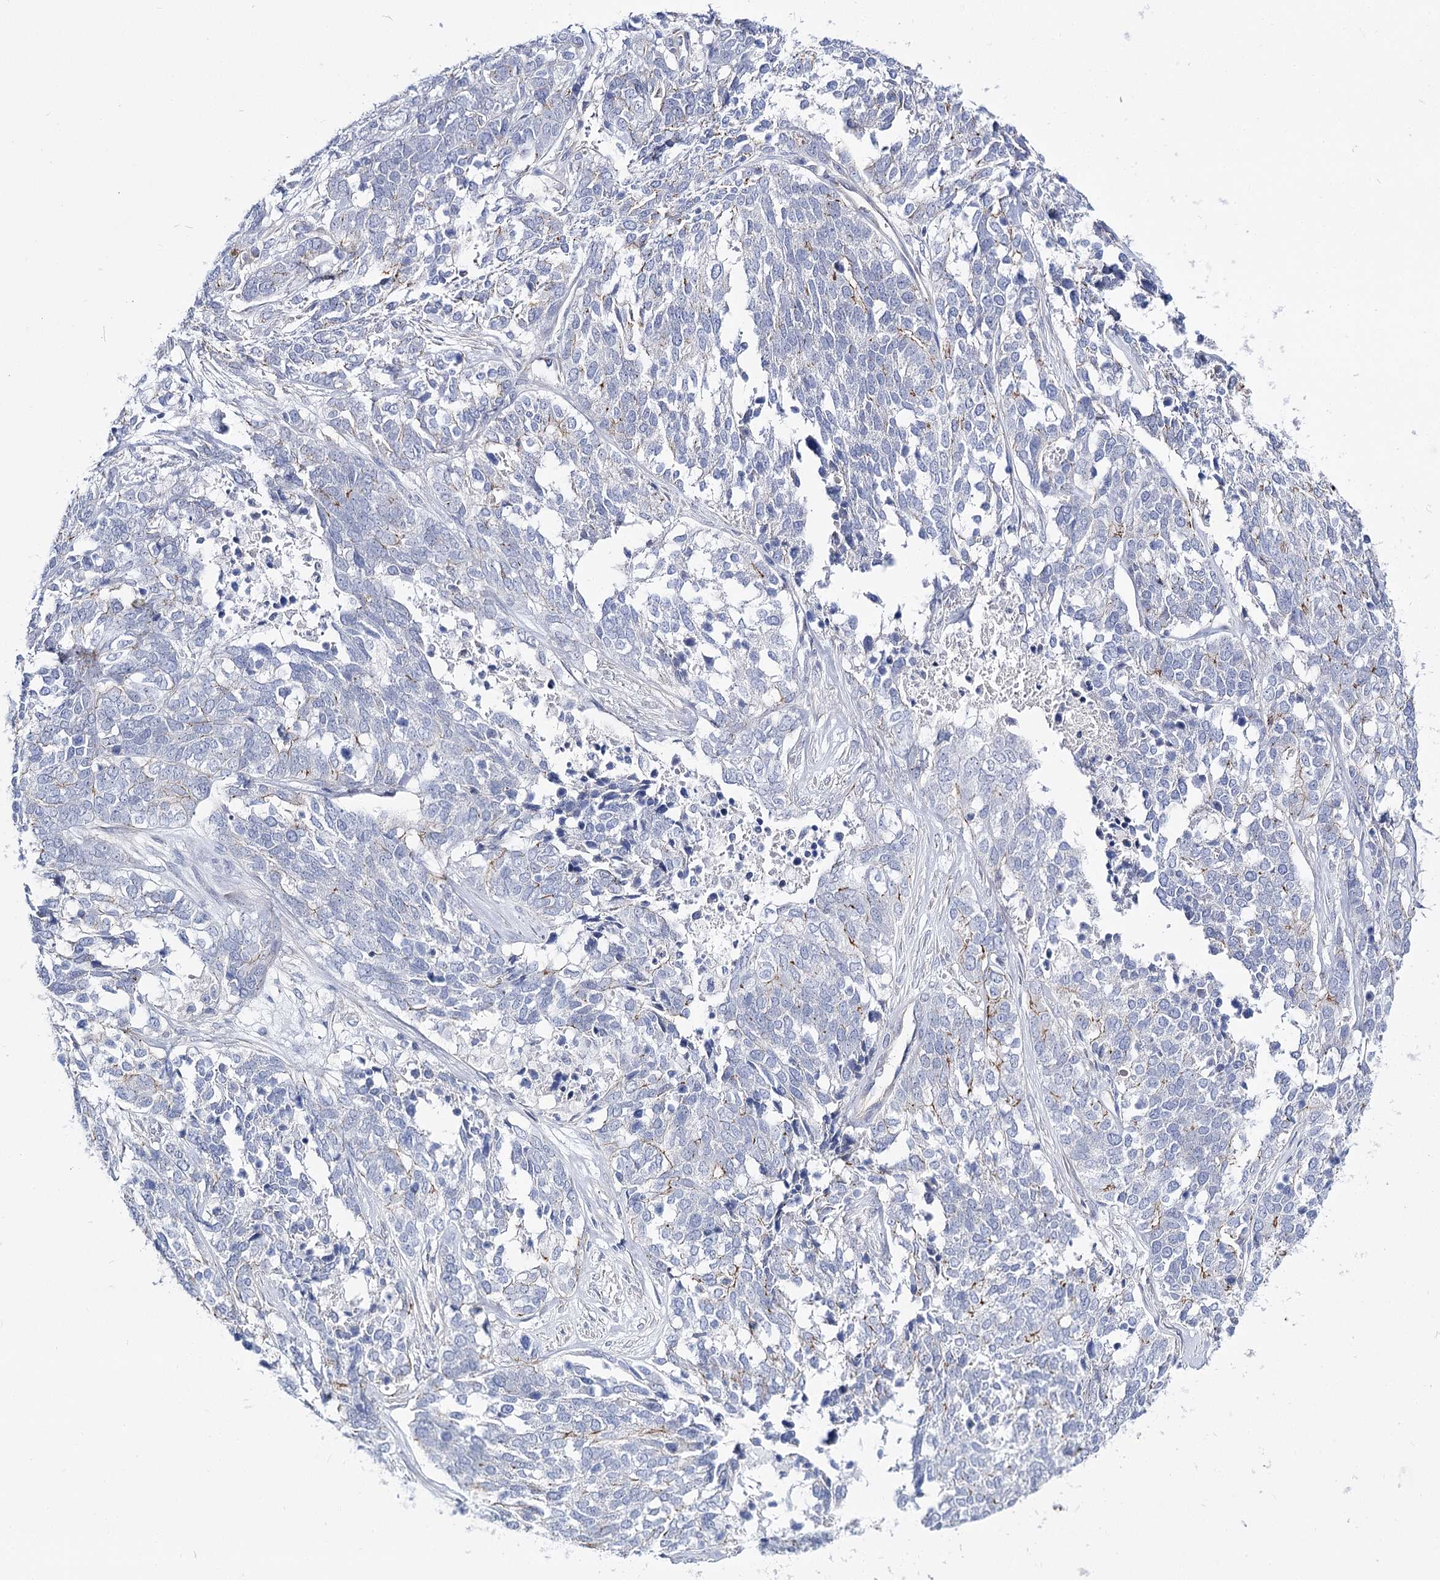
{"staining": {"intensity": "weak", "quantity": "<25%", "location": "cytoplasmic/membranous"}, "tissue": "ovarian cancer", "cell_type": "Tumor cells", "image_type": "cancer", "snomed": [{"axis": "morphology", "description": "Cystadenocarcinoma, serous, NOS"}, {"axis": "topography", "description": "Ovary"}], "caption": "High magnification brightfield microscopy of ovarian cancer (serous cystadenocarcinoma) stained with DAB (brown) and counterstained with hematoxylin (blue): tumor cells show no significant positivity. The staining was performed using DAB (3,3'-diaminobenzidine) to visualize the protein expression in brown, while the nuclei were stained in blue with hematoxylin (Magnification: 20x).", "gene": "NRAP", "patient": {"sex": "female", "age": 44}}